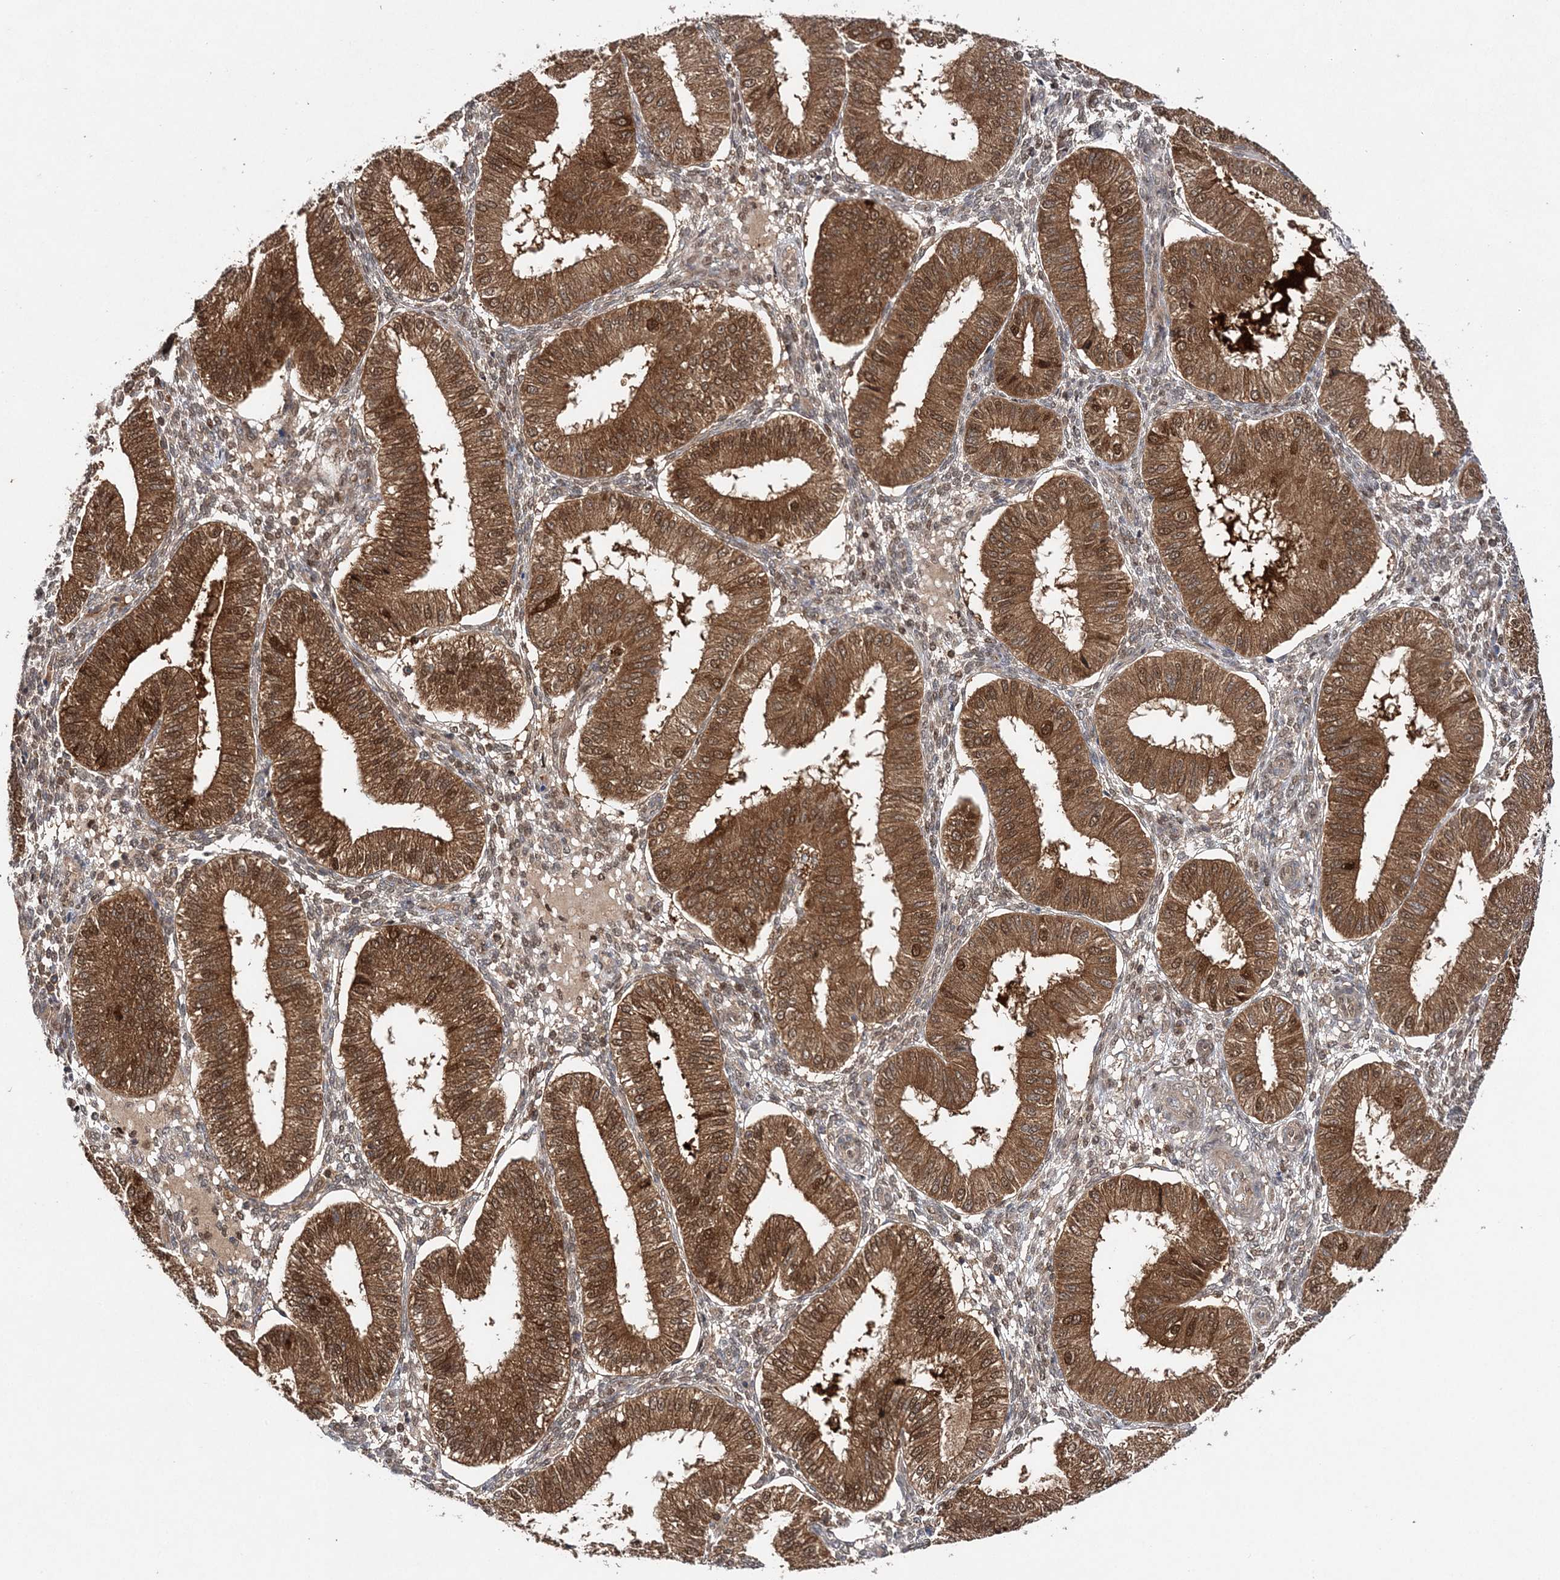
{"staining": {"intensity": "moderate", "quantity": "25%-75%", "location": "cytoplasmic/membranous"}, "tissue": "endometrium", "cell_type": "Cells in endometrial stroma", "image_type": "normal", "snomed": [{"axis": "morphology", "description": "Normal tissue, NOS"}, {"axis": "topography", "description": "Endometrium"}], "caption": "High-power microscopy captured an immunohistochemistry micrograph of benign endometrium, revealing moderate cytoplasmic/membranous staining in about 25%-75% of cells in endometrial stroma. Immunohistochemistry (ihc) stains the protein in brown and the nuclei are stained blue.", "gene": "NIF3L1", "patient": {"sex": "female", "age": 39}}